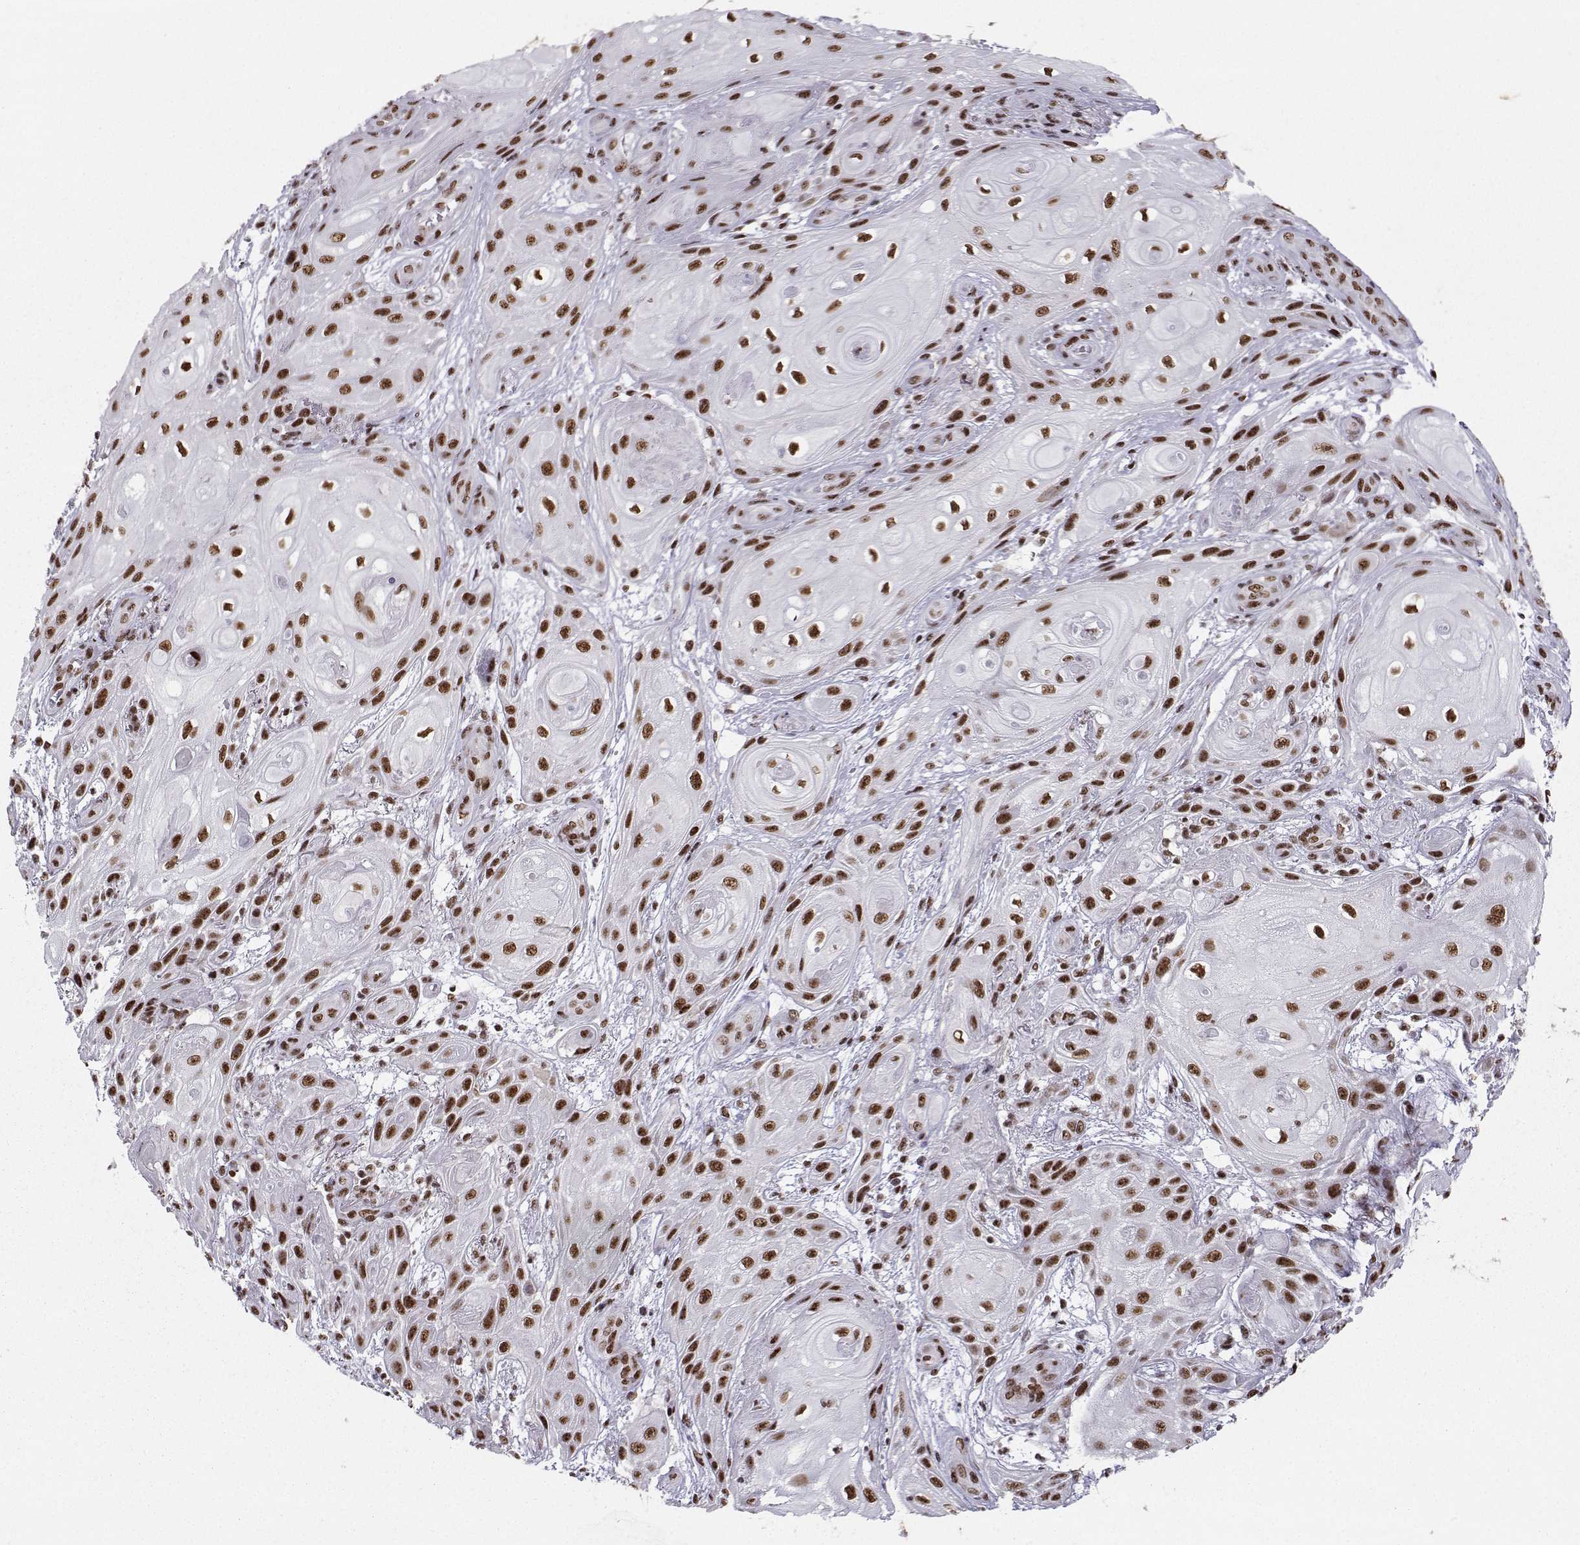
{"staining": {"intensity": "moderate", "quantity": ">75%", "location": "nuclear"}, "tissue": "skin cancer", "cell_type": "Tumor cells", "image_type": "cancer", "snomed": [{"axis": "morphology", "description": "Squamous cell carcinoma, NOS"}, {"axis": "topography", "description": "Skin"}], "caption": "Approximately >75% of tumor cells in skin cancer (squamous cell carcinoma) show moderate nuclear protein staining as visualized by brown immunohistochemical staining.", "gene": "SNRPB2", "patient": {"sex": "male", "age": 62}}